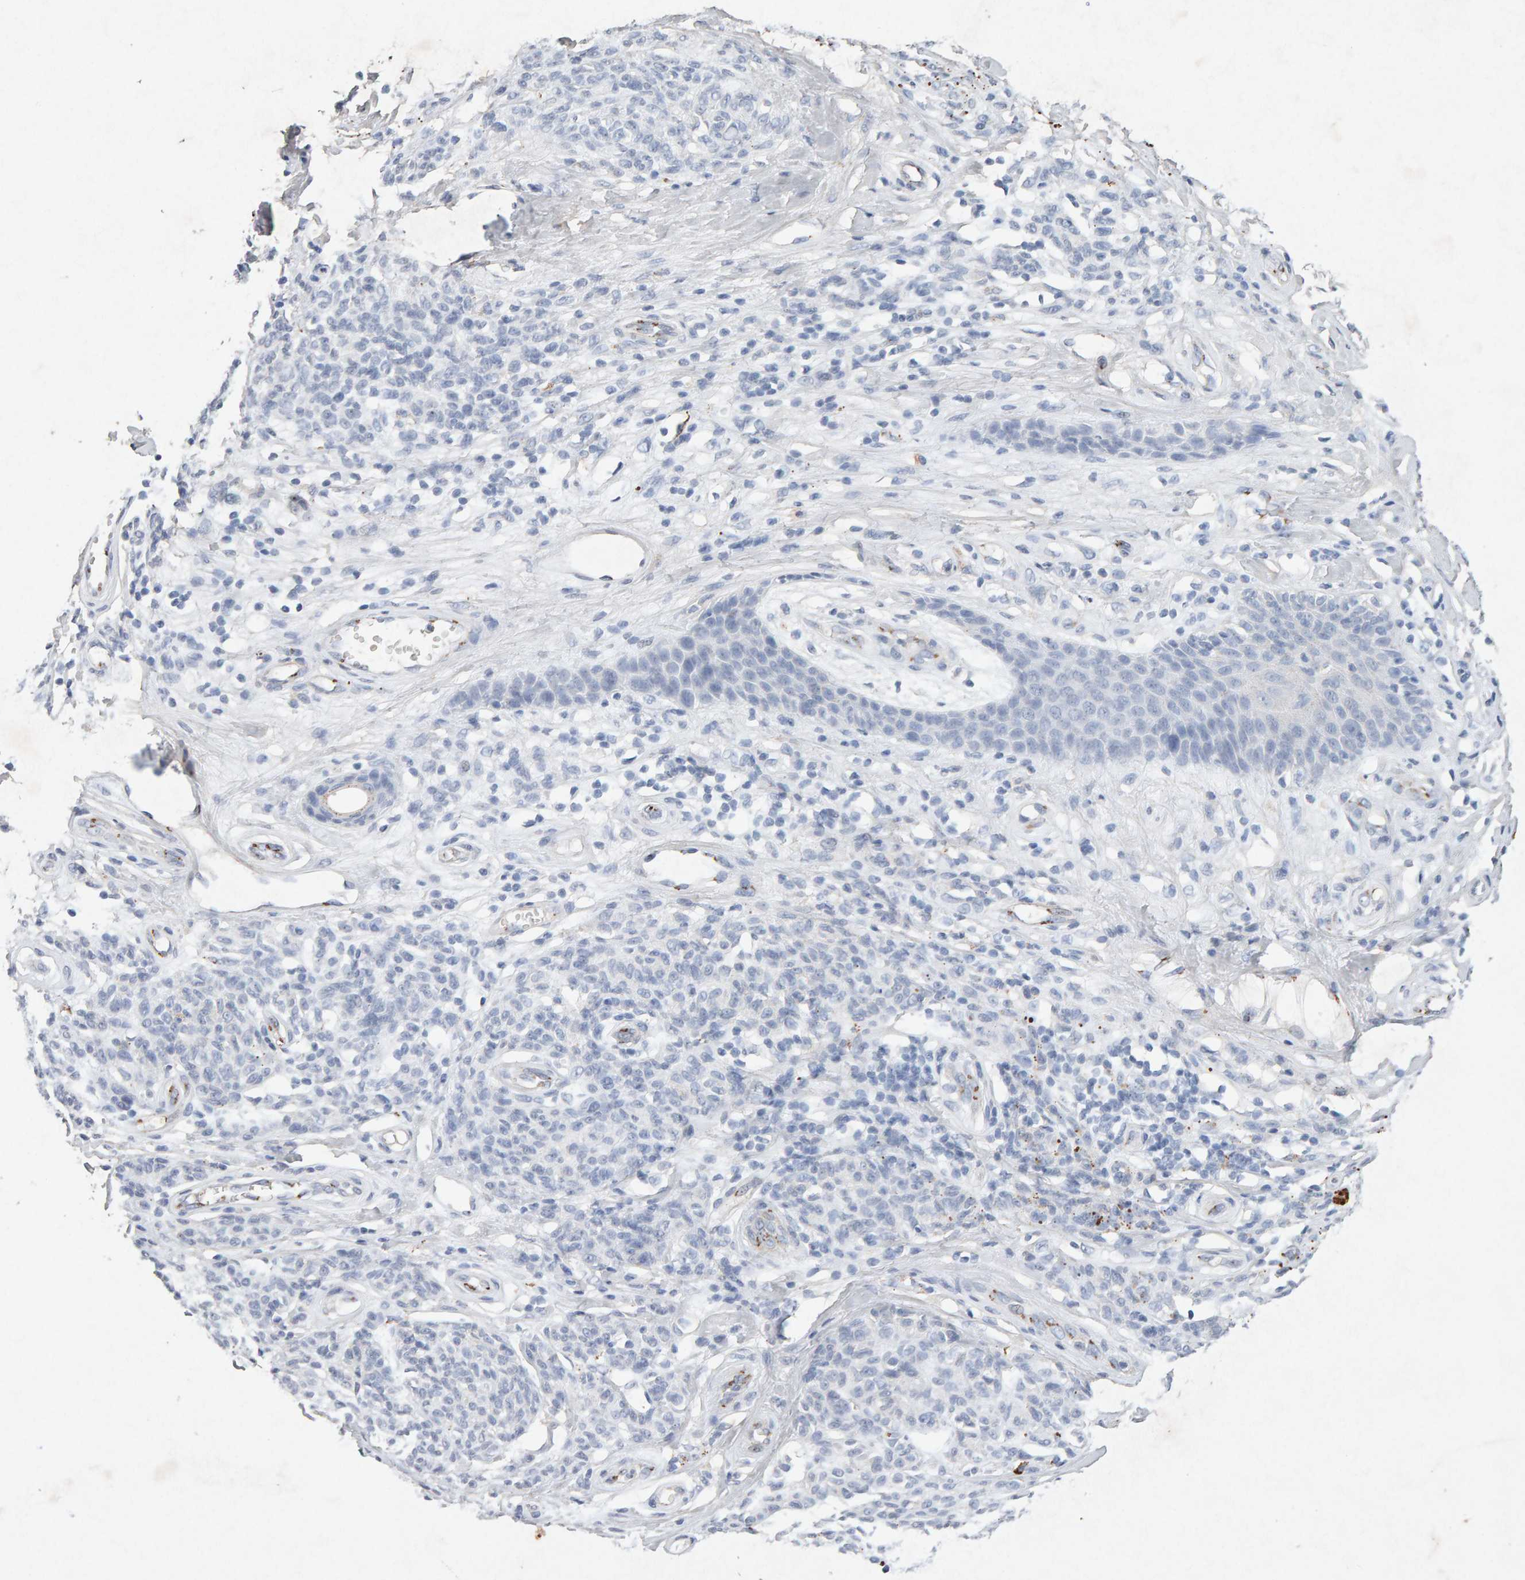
{"staining": {"intensity": "weak", "quantity": "<25%", "location": "cytoplasmic/membranous"}, "tissue": "melanoma", "cell_type": "Tumor cells", "image_type": "cancer", "snomed": [{"axis": "morphology", "description": "Malignant melanoma, NOS"}, {"axis": "topography", "description": "Skin"}], "caption": "Immunohistochemical staining of melanoma reveals no significant positivity in tumor cells.", "gene": "PTPRM", "patient": {"sex": "female", "age": 64}}